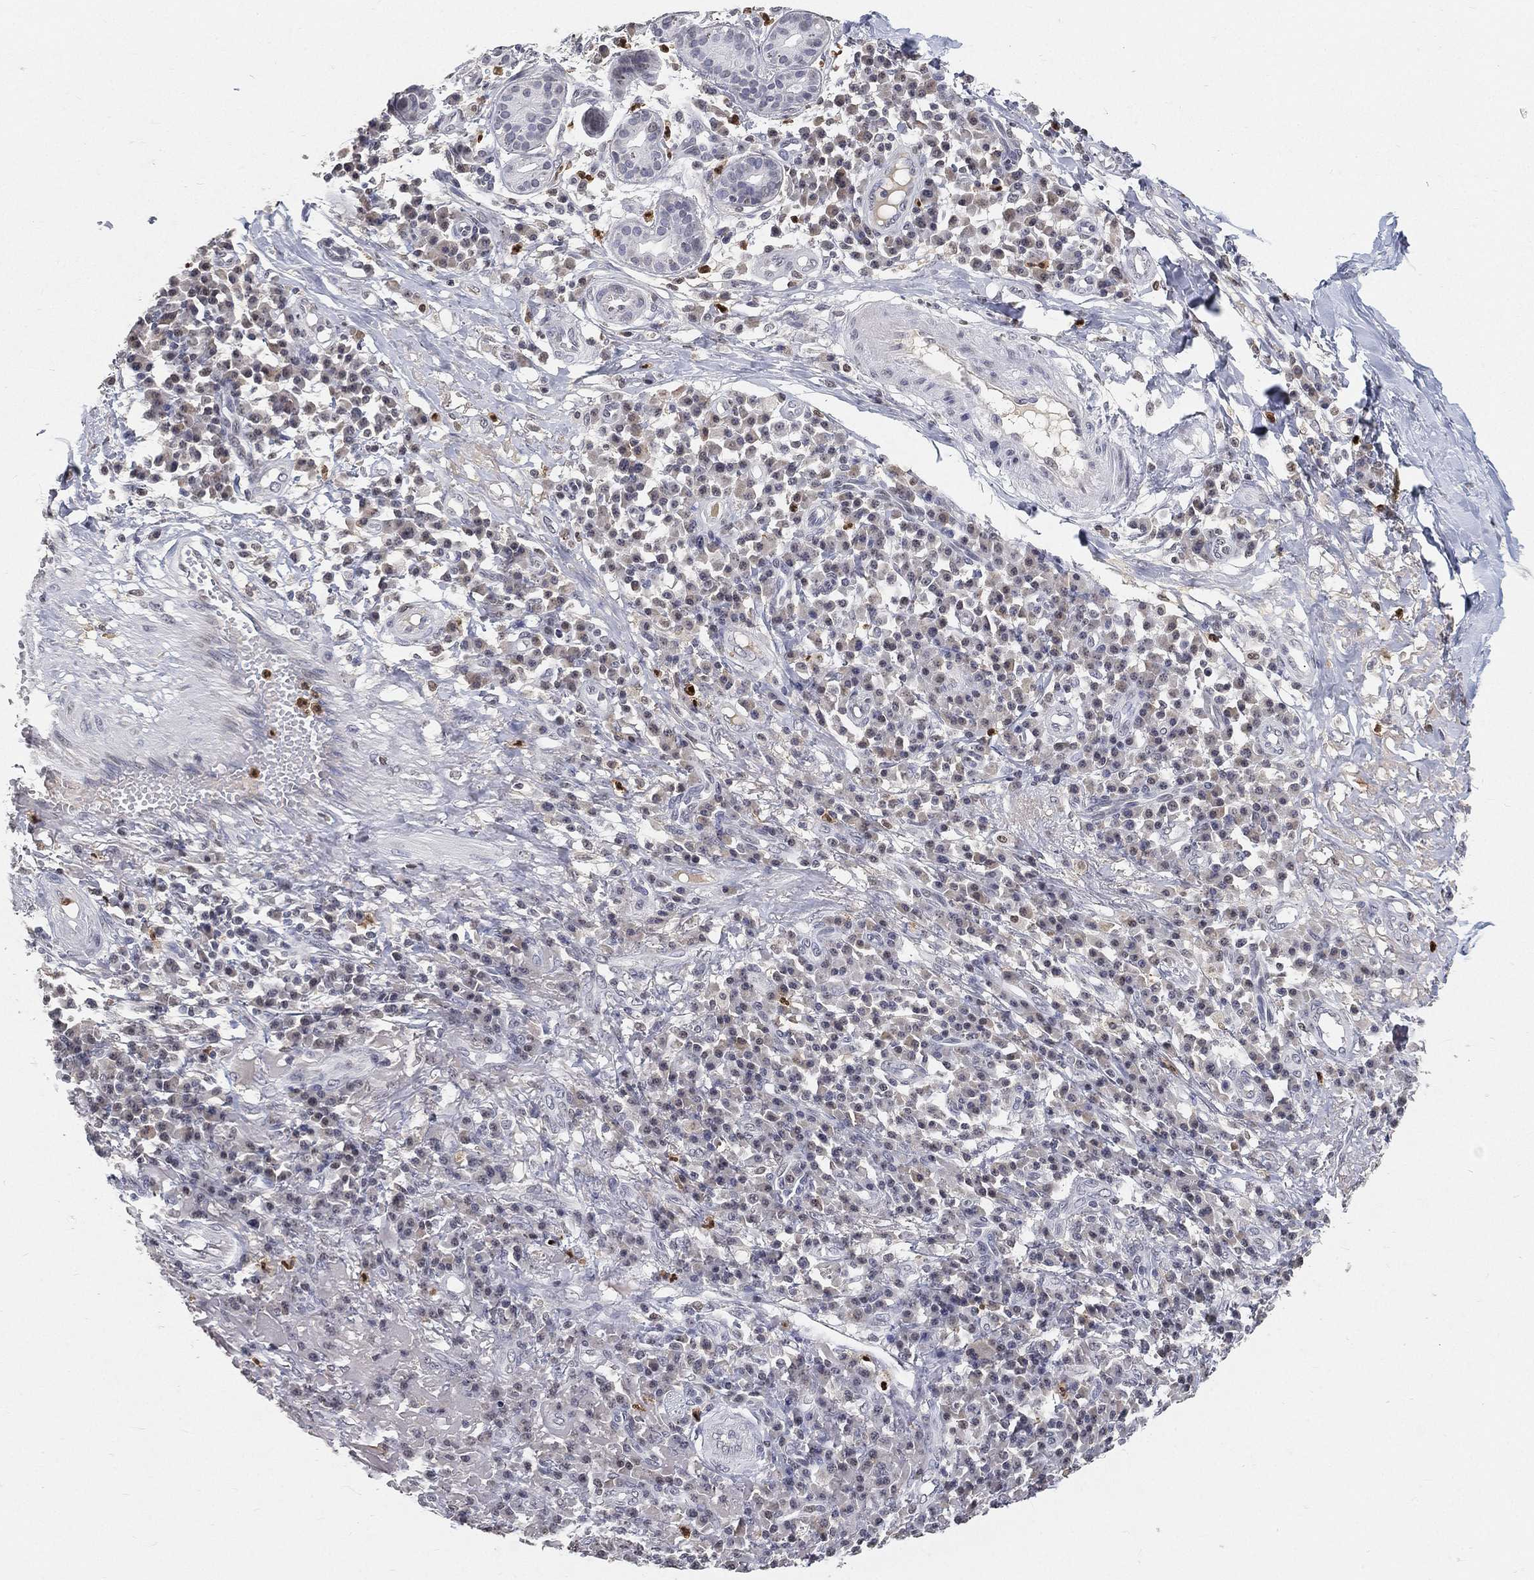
{"staining": {"intensity": "negative", "quantity": "none", "location": "none"}, "tissue": "skin cancer", "cell_type": "Tumor cells", "image_type": "cancer", "snomed": [{"axis": "morphology", "description": "Squamous cell carcinoma, NOS"}, {"axis": "topography", "description": "Skin"}], "caption": "This image is of squamous cell carcinoma (skin) stained with immunohistochemistry to label a protein in brown with the nuclei are counter-stained blue. There is no staining in tumor cells.", "gene": "ARG1", "patient": {"sex": "male", "age": 92}}